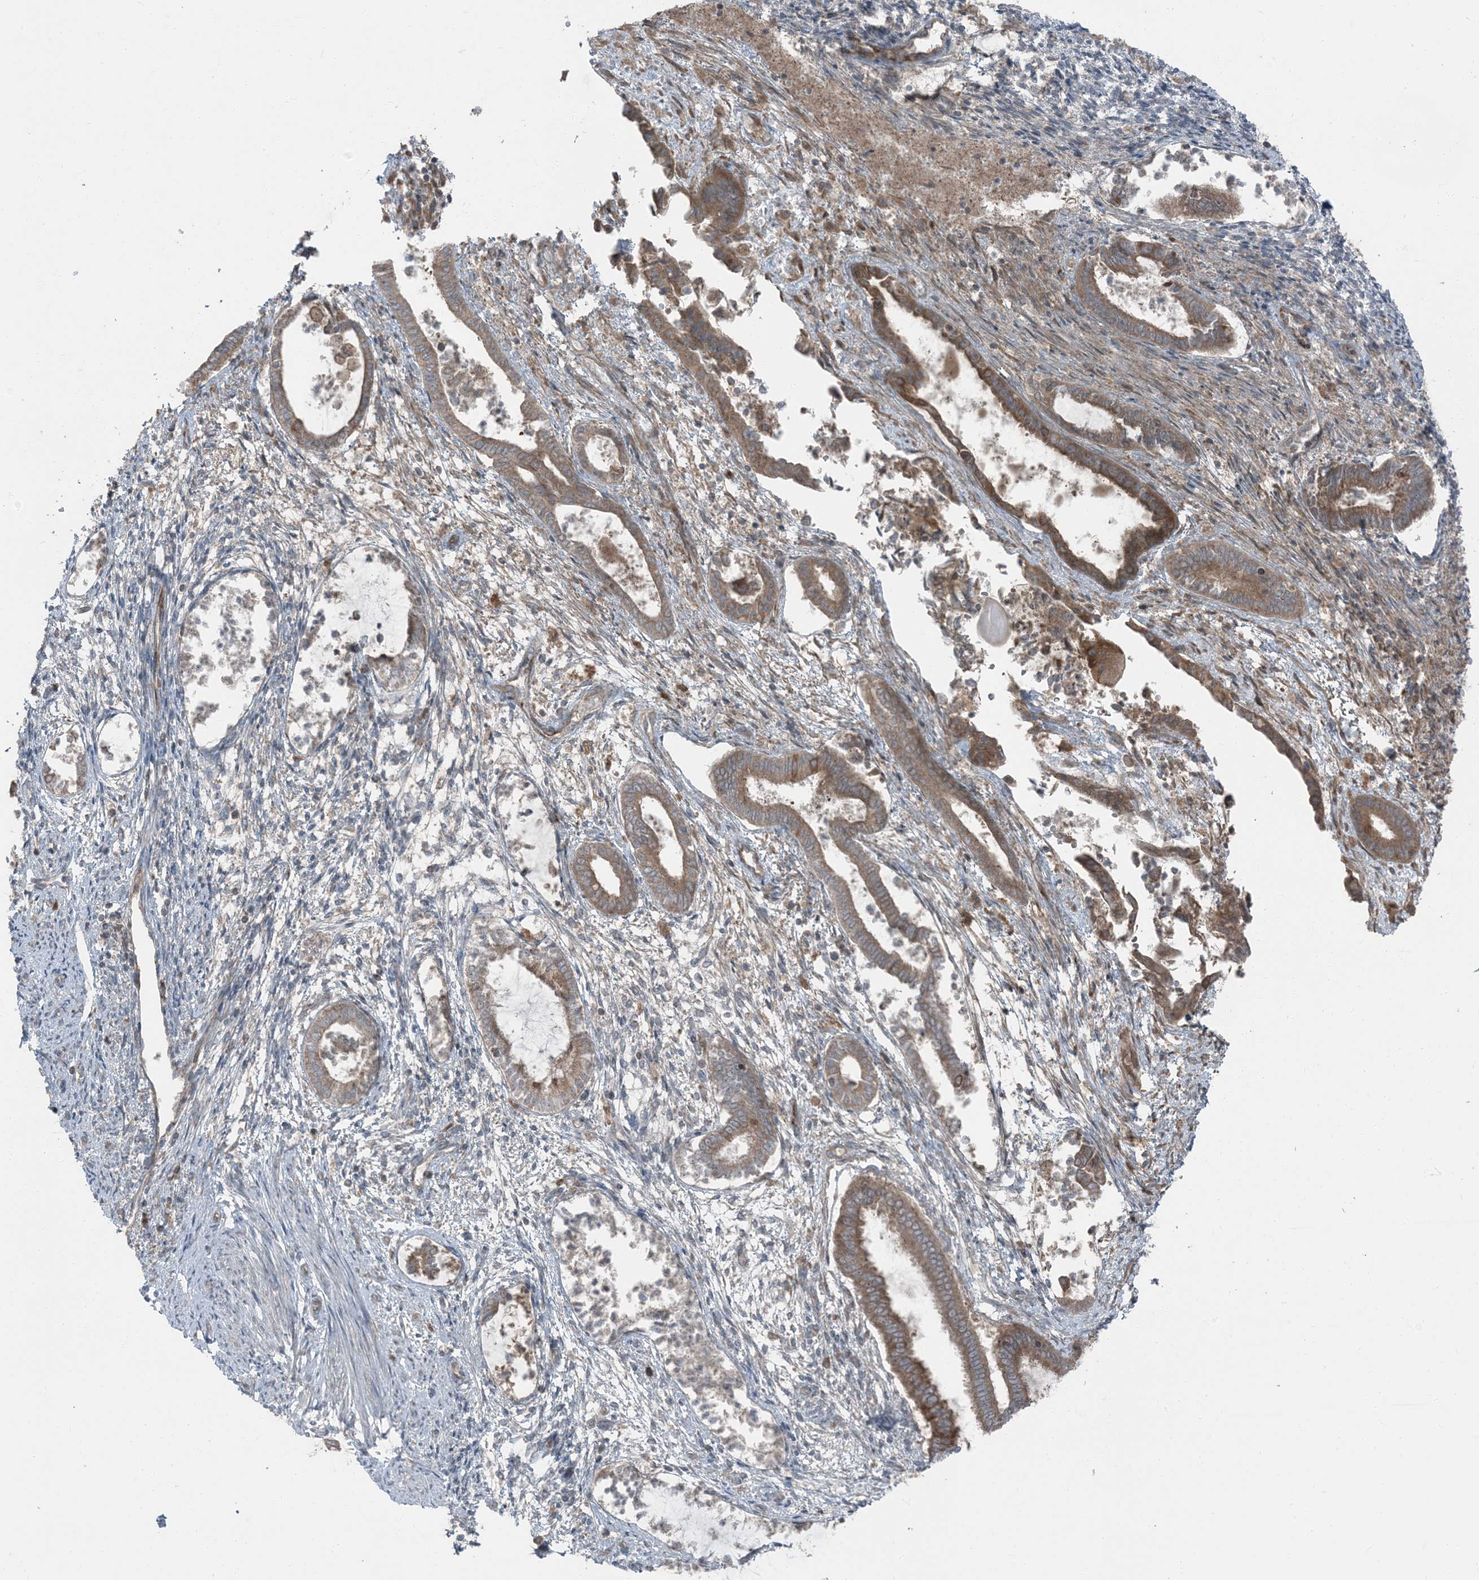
{"staining": {"intensity": "negative", "quantity": "none", "location": "none"}, "tissue": "endometrium", "cell_type": "Cells in endometrial stroma", "image_type": "normal", "snomed": [{"axis": "morphology", "description": "Normal tissue, NOS"}, {"axis": "topography", "description": "Endometrium"}], "caption": "High magnification brightfield microscopy of unremarkable endometrium stained with DAB (brown) and counterstained with hematoxylin (blue): cells in endometrial stroma show no significant positivity. (Brightfield microscopy of DAB immunohistochemistry at high magnification).", "gene": "RAB3GAP1", "patient": {"sex": "female", "age": 56}}